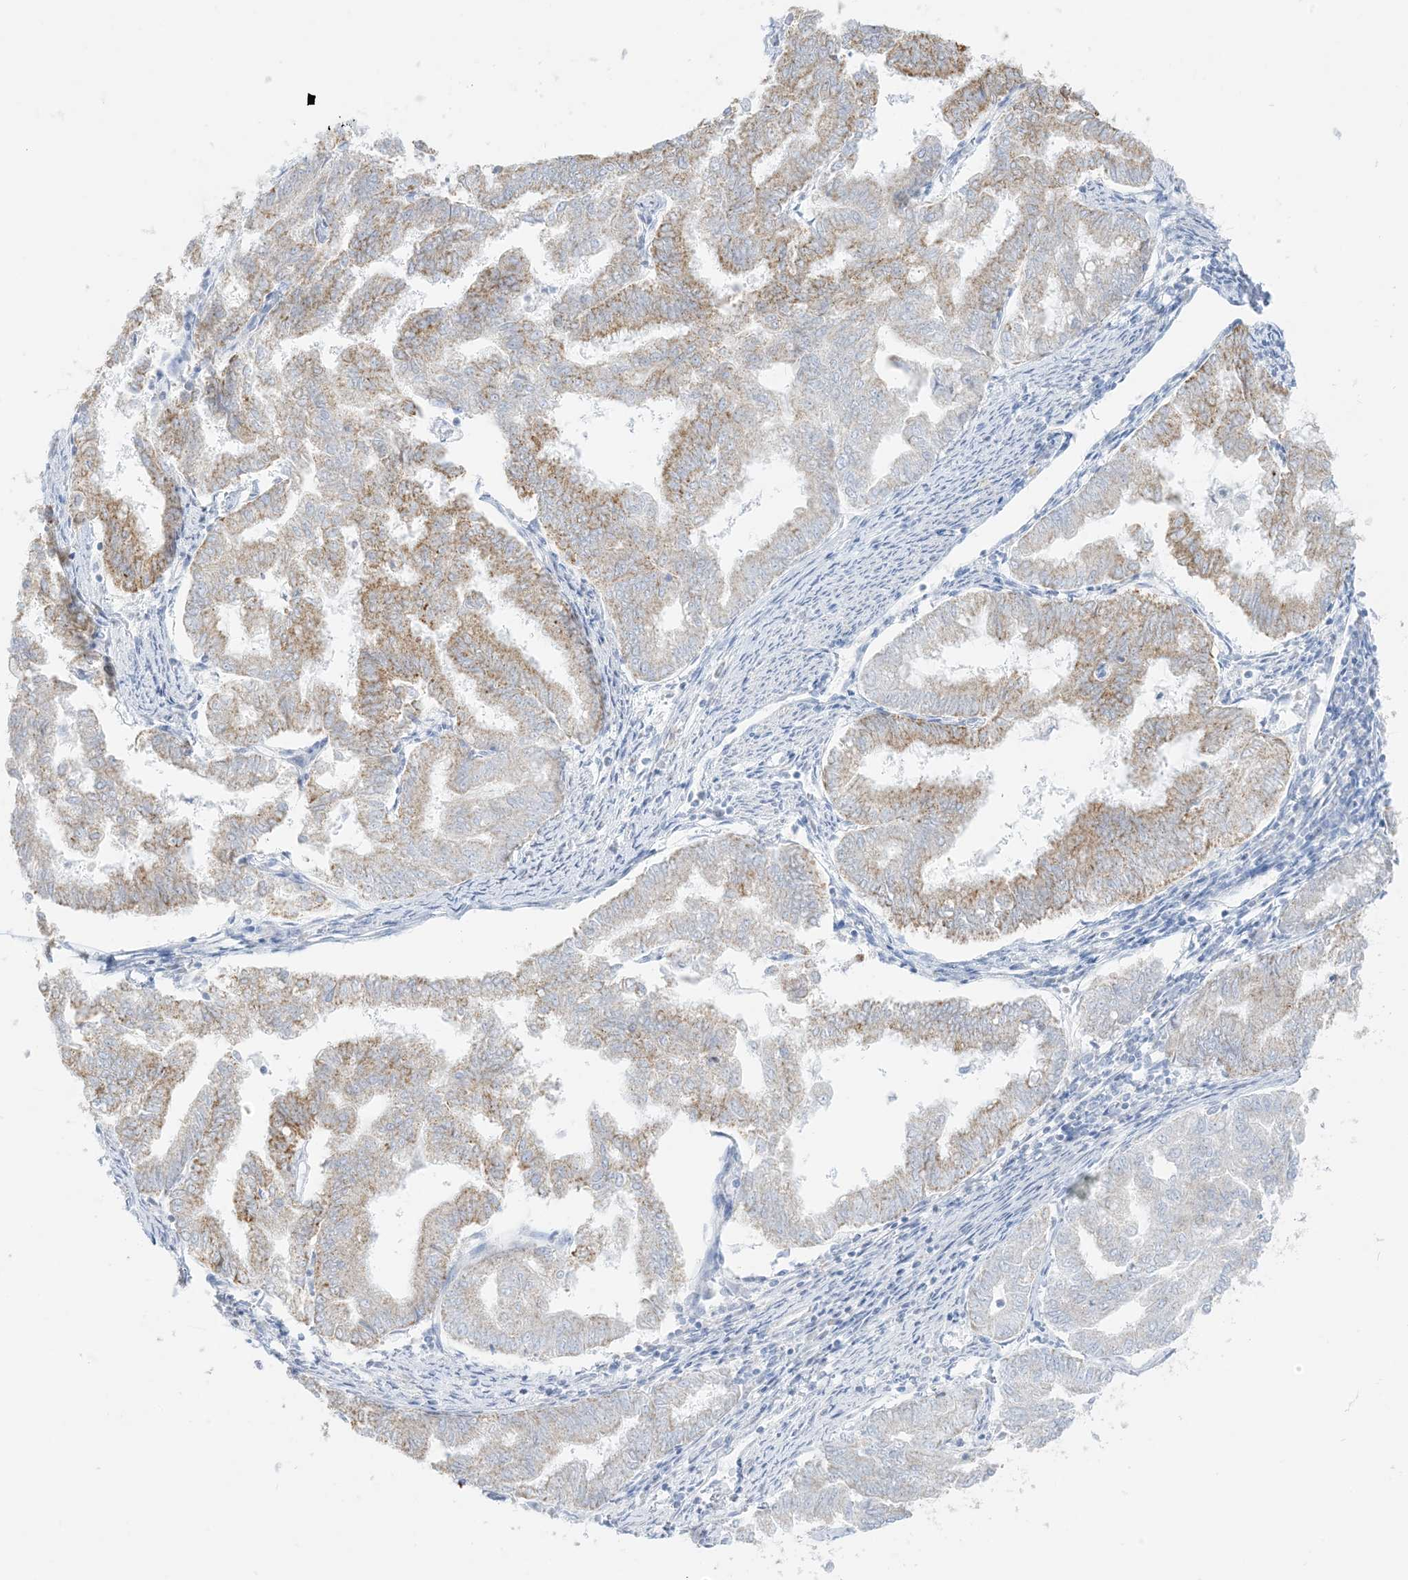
{"staining": {"intensity": "weak", "quantity": "25%-75%", "location": "cytoplasmic/membranous"}, "tissue": "endometrial cancer", "cell_type": "Tumor cells", "image_type": "cancer", "snomed": [{"axis": "morphology", "description": "Adenocarcinoma, NOS"}, {"axis": "topography", "description": "Endometrium"}], "caption": "Human endometrial cancer (adenocarcinoma) stained with a protein marker reveals weak staining in tumor cells.", "gene": "SLC26A3", "patient": {"sex": "female", "age": 79}}